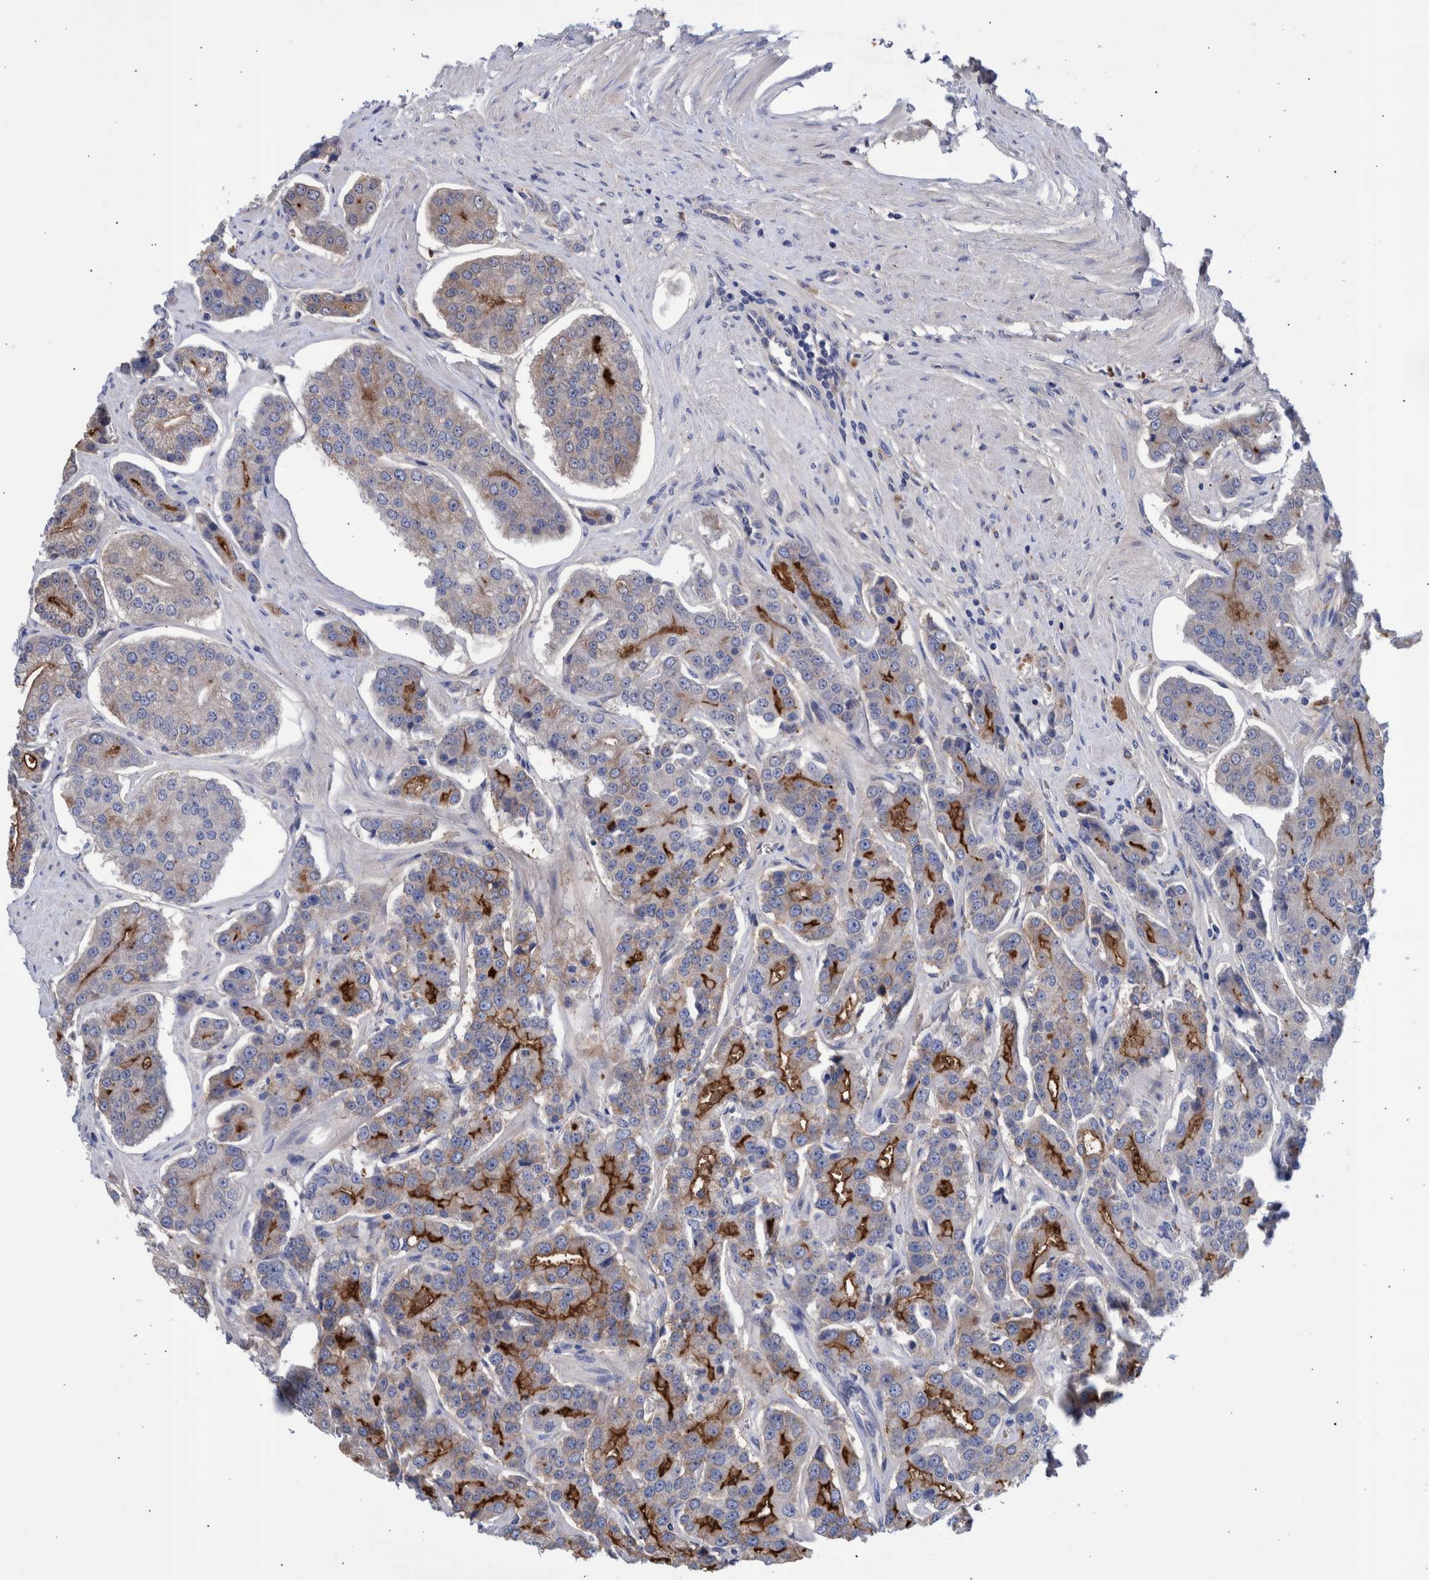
{"staining": {"intensity": "moderate", "quantity": "25%-75%", "location": "cytoplasmic/membranous"}, "tissue": "prostate cancer", "cell_type": "Tumor cells", "image_type": "cancer", "snomed": [{"axis": "morphology", "description": "Adenocarcinoma, High grade"}, {"axis": "topography", "description": "Prostate"}], "caption": "Prostate cancer stained with a brown dye reveals moderate cytoplasmic/membranous positive expression in about 25%-75% of tumor cells.", "gene": "DLL4", "patient": {"sex": "male", "age": 71}}